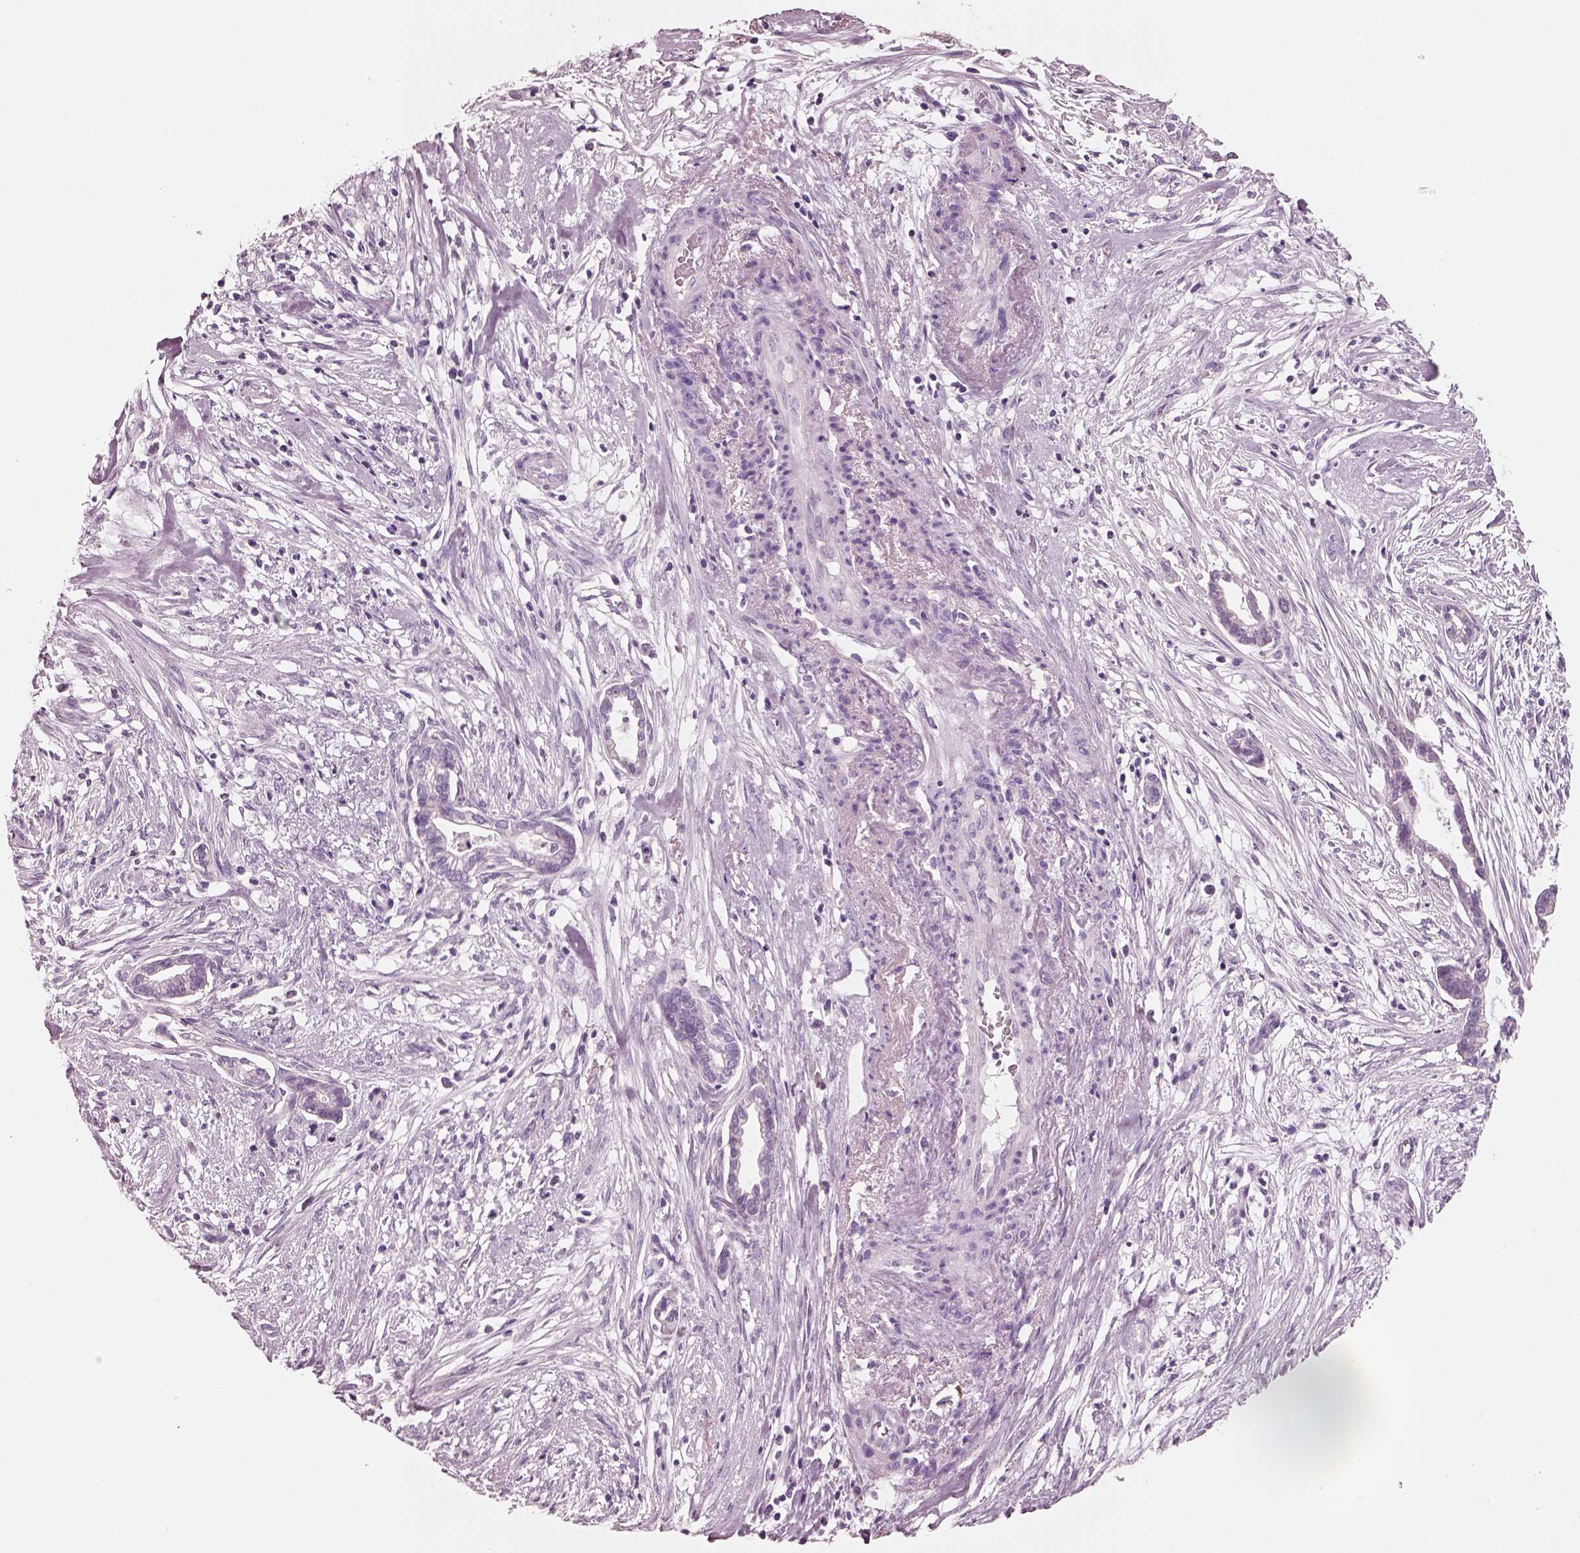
{"staining": {"intensity": "negative", "quantity": "none", "location": "none"}, "tissue": "cervical cancer", "cell_type": "Tumor cells", "image_type": "cancer", "snomed": [{"axis": "morphology", "description": "Adenocarcinoma, NOS"}, {"axis": "topography", "description": "Cervix"}], "caption": "Protein analysis of cervical cancer (adenocarcinoma) shows no significant expression in tumor cells.", "gene": "SLC27A2", "patient": {"sex": "female", "age": 62}}